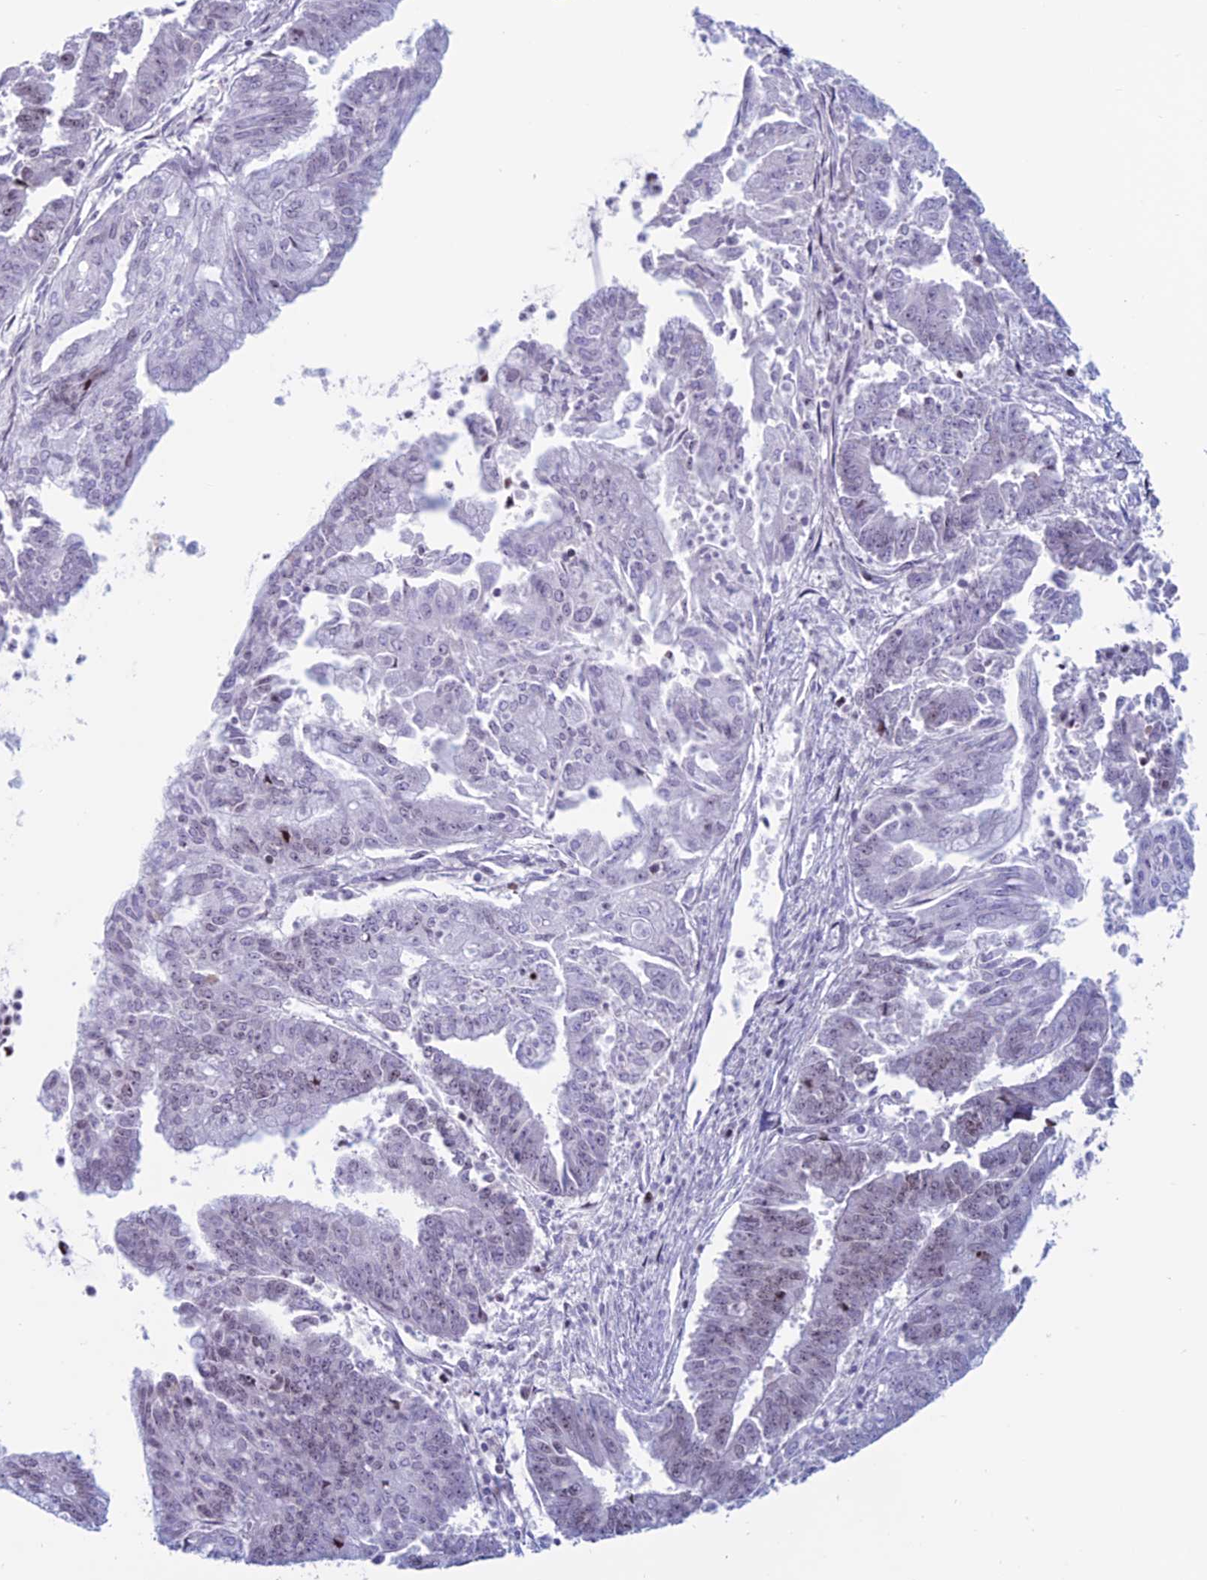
{"staining": {"intensity": "weak", "quantity": "<25%", "location": "nuclear"}, "tissue": "endometrial cancer", "cell_type": "Tumor cells", "image_type": "cancer", "snomed": [{"axis": "morphology", "description": "Adenocarcinoma, NOS"}, {"axis": "topography", "description": "Endometrium"}], "caption": "The immunohistochemistry (IHC) micrograph has no significant expression in tumor cells of endometrial adenocarcinoma tissue.", "gene": "CERS6", "patient": {"sex": "female", "age": 73}}